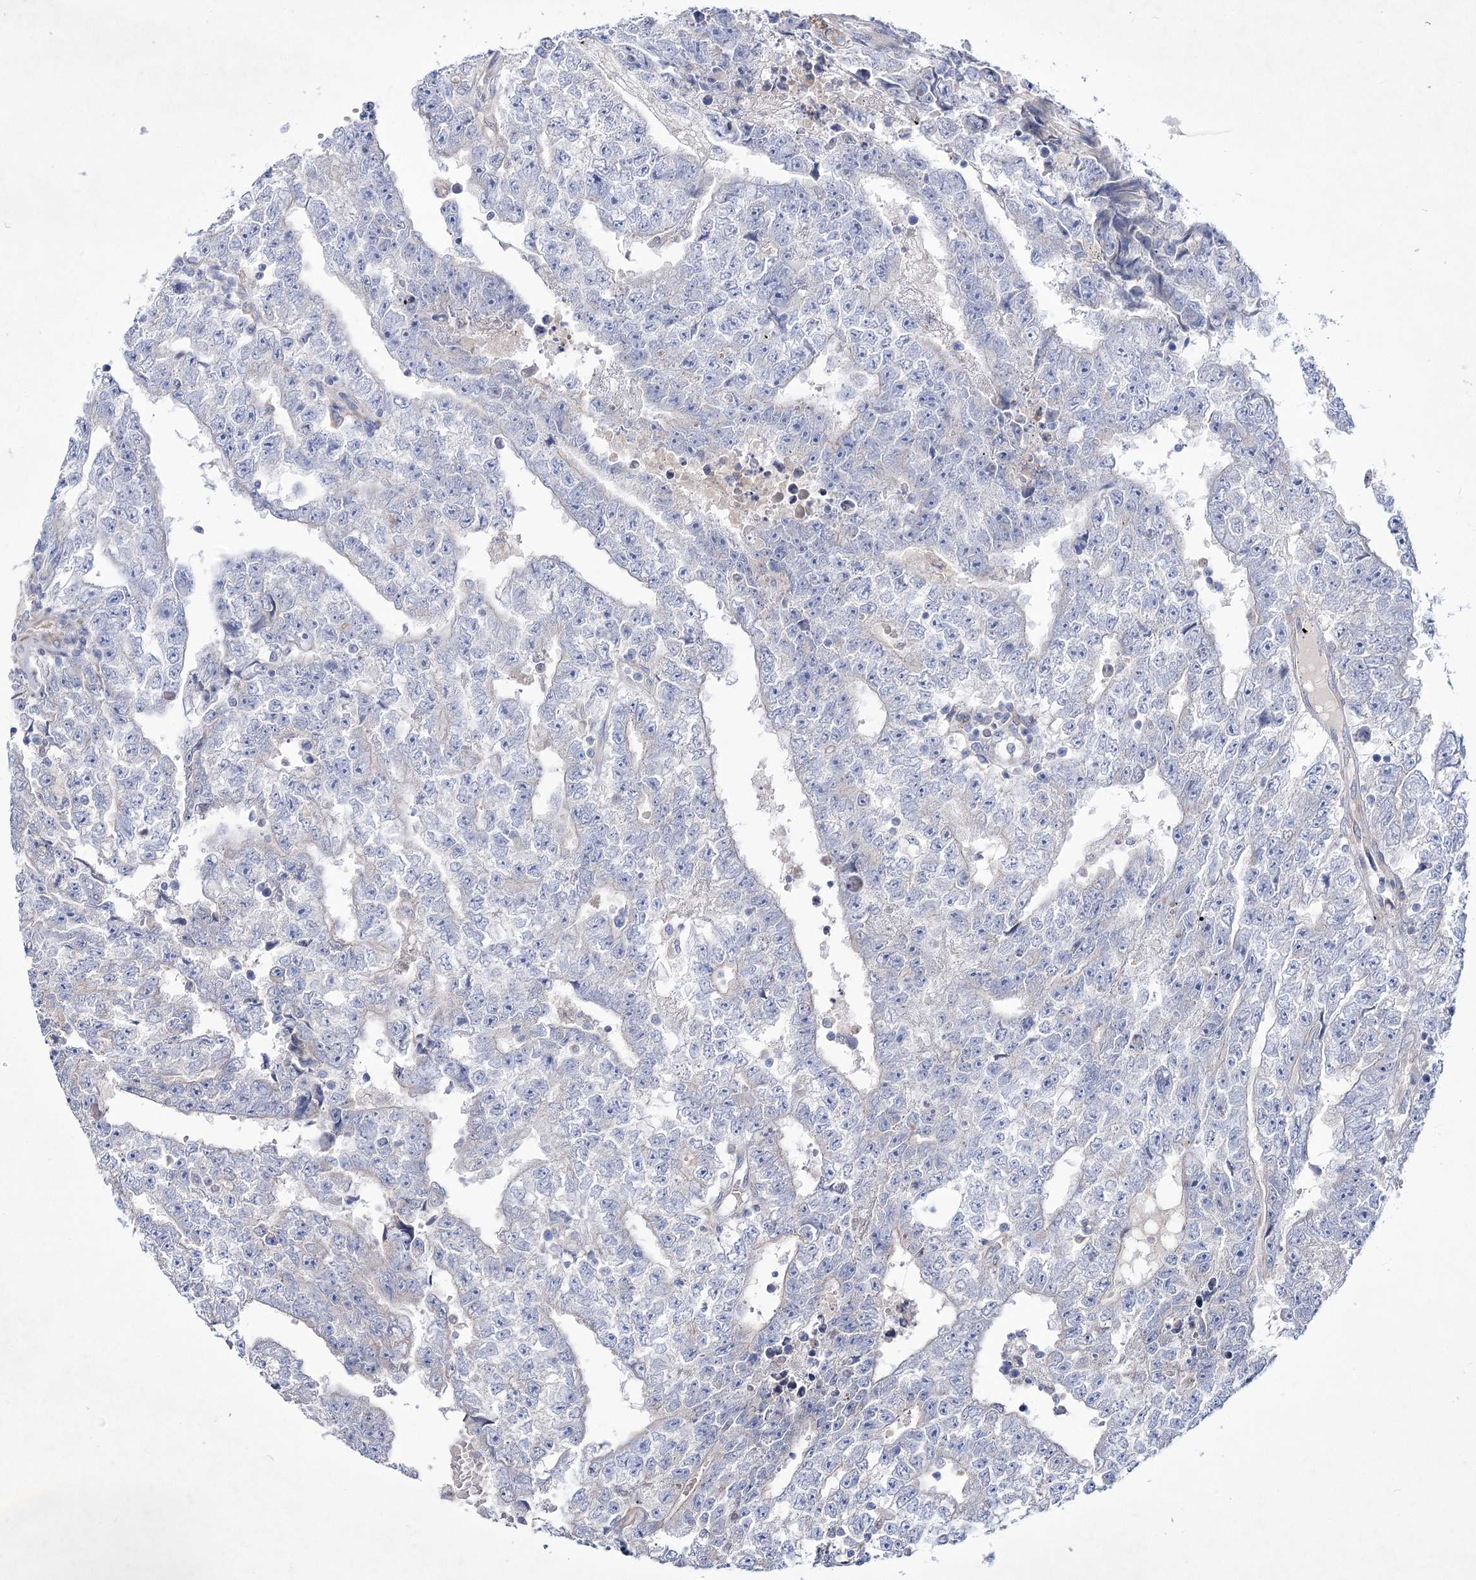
{"staining": {"intensity": "negative", "quantity": "none", "location": "none"}, "tissue": "testis cancer", "cell_type": "Tumor cells", "image_type": "cancer", "snomed": [{"axis": "morphology", "description": "Carcinoma, Embryonal, NOS"}, {"axis": "topography", "description": "Testis"}], "caption": "Protein analysis of testis embryonal carcinoma demonstrates no significant positivity in tumor cells. (Stains: DAB (3,3'-diaminobenzidine) immunohistochemistry (IHC) with hematoxylin counter stain, Microscopy: brightfield microscopy at high magnification).", "gene": "ARFGEF3", "patient": {"sex": "male", "age": 25}}